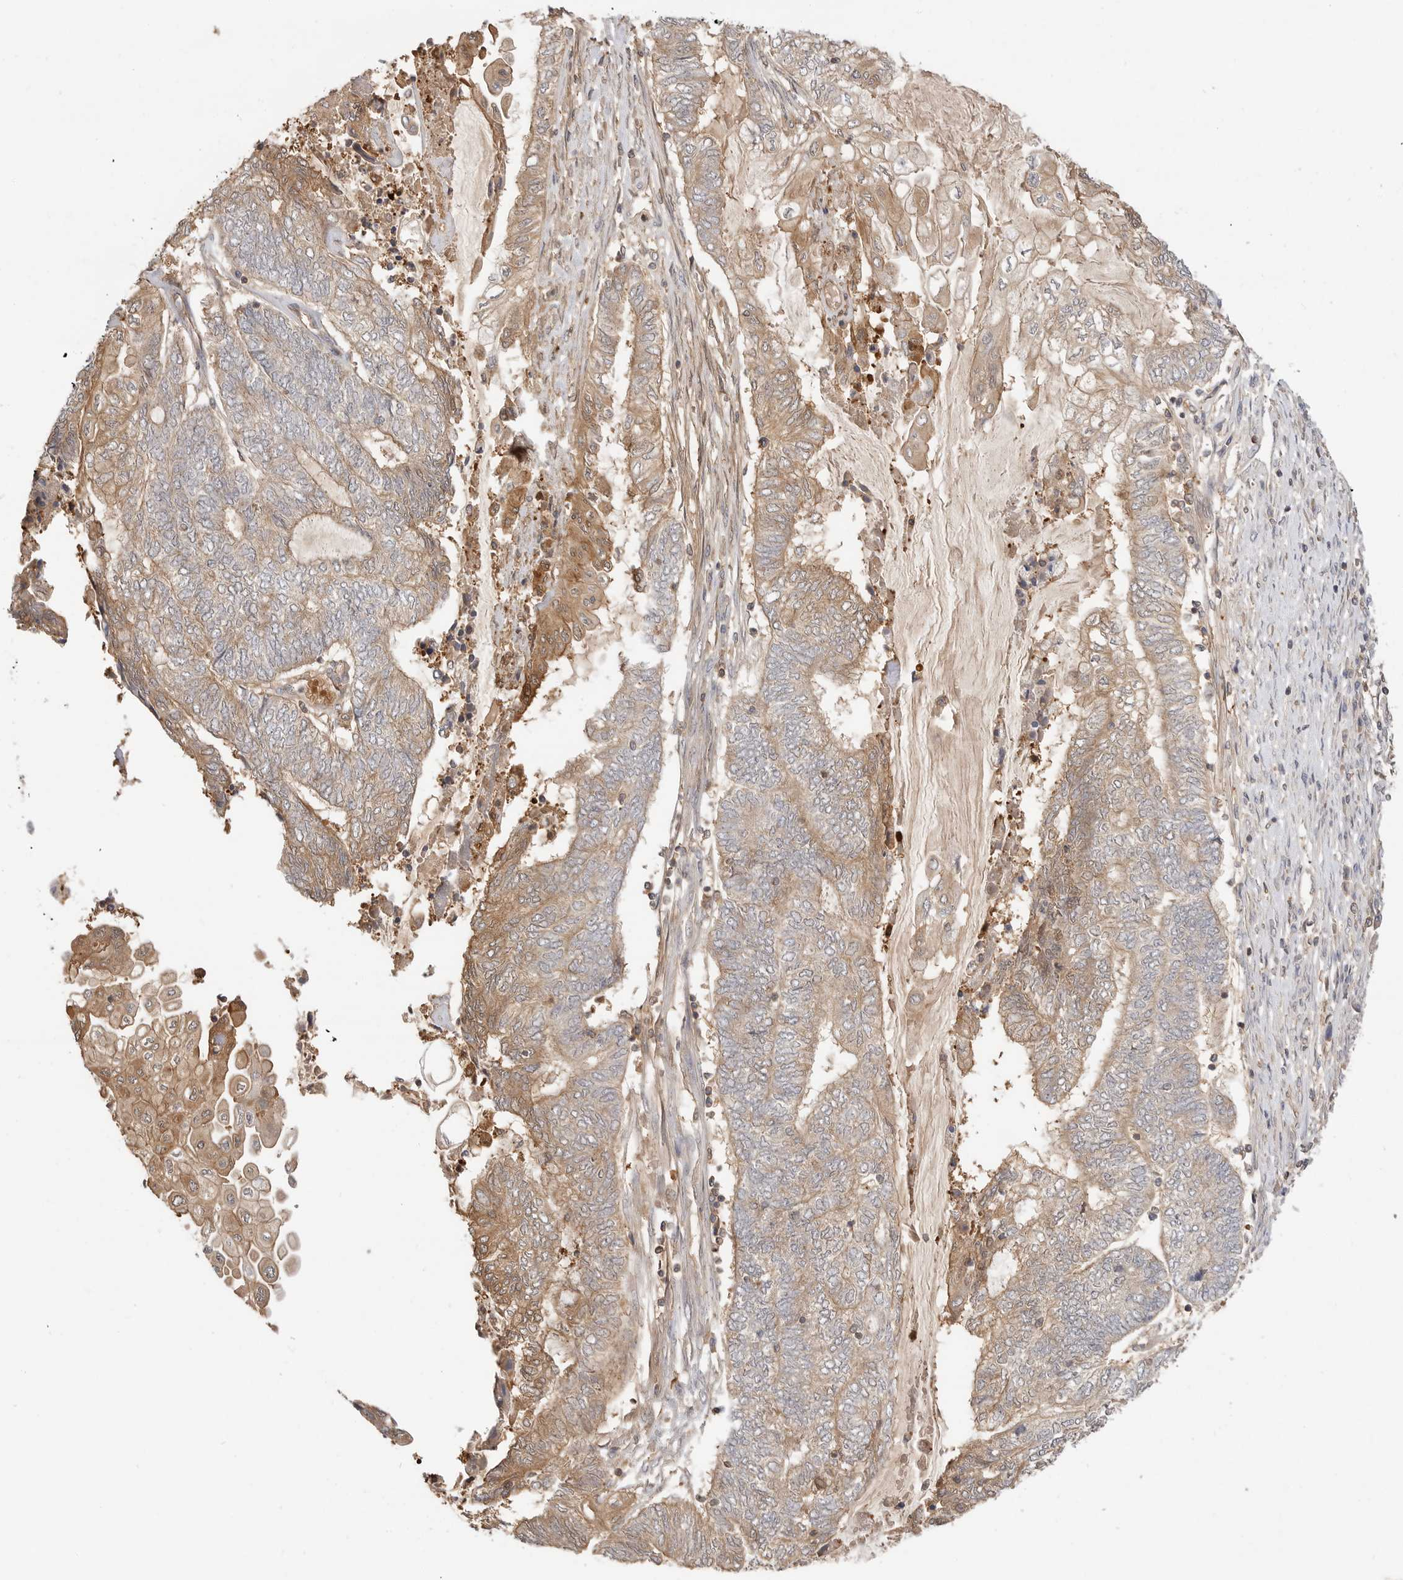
{"staining": {"intensity": "moderate", "quantity": "25%-75%", "location": "cytoplasmic/membranous"}, "tissue": "endometrial cancer", "cell_type": "Tumor cells", "image_type": "cancer", "snomed": [{"axis": "morphology", "description": "Adenocarcinoma, NOS"}, {"axis": "topography", "description": "Uterus"}, {"axis": "topography", "description": "Endometrium"}], "caption": "Brown immunohistochemical staining in adenocarcinoma (endometrial) shows moderate cytoplasmic/membranous expression in approximately 25%-75% of tumor cells. The staining was performed using DAB (3,3'-diaminobenzidine) to visualize the protein expression in brown, while the nuclei were stained in blue with hematoxylin (Magnification: 20x).", "gene": "CLDN12", "patient": {"sex": "female", "age": 70}}